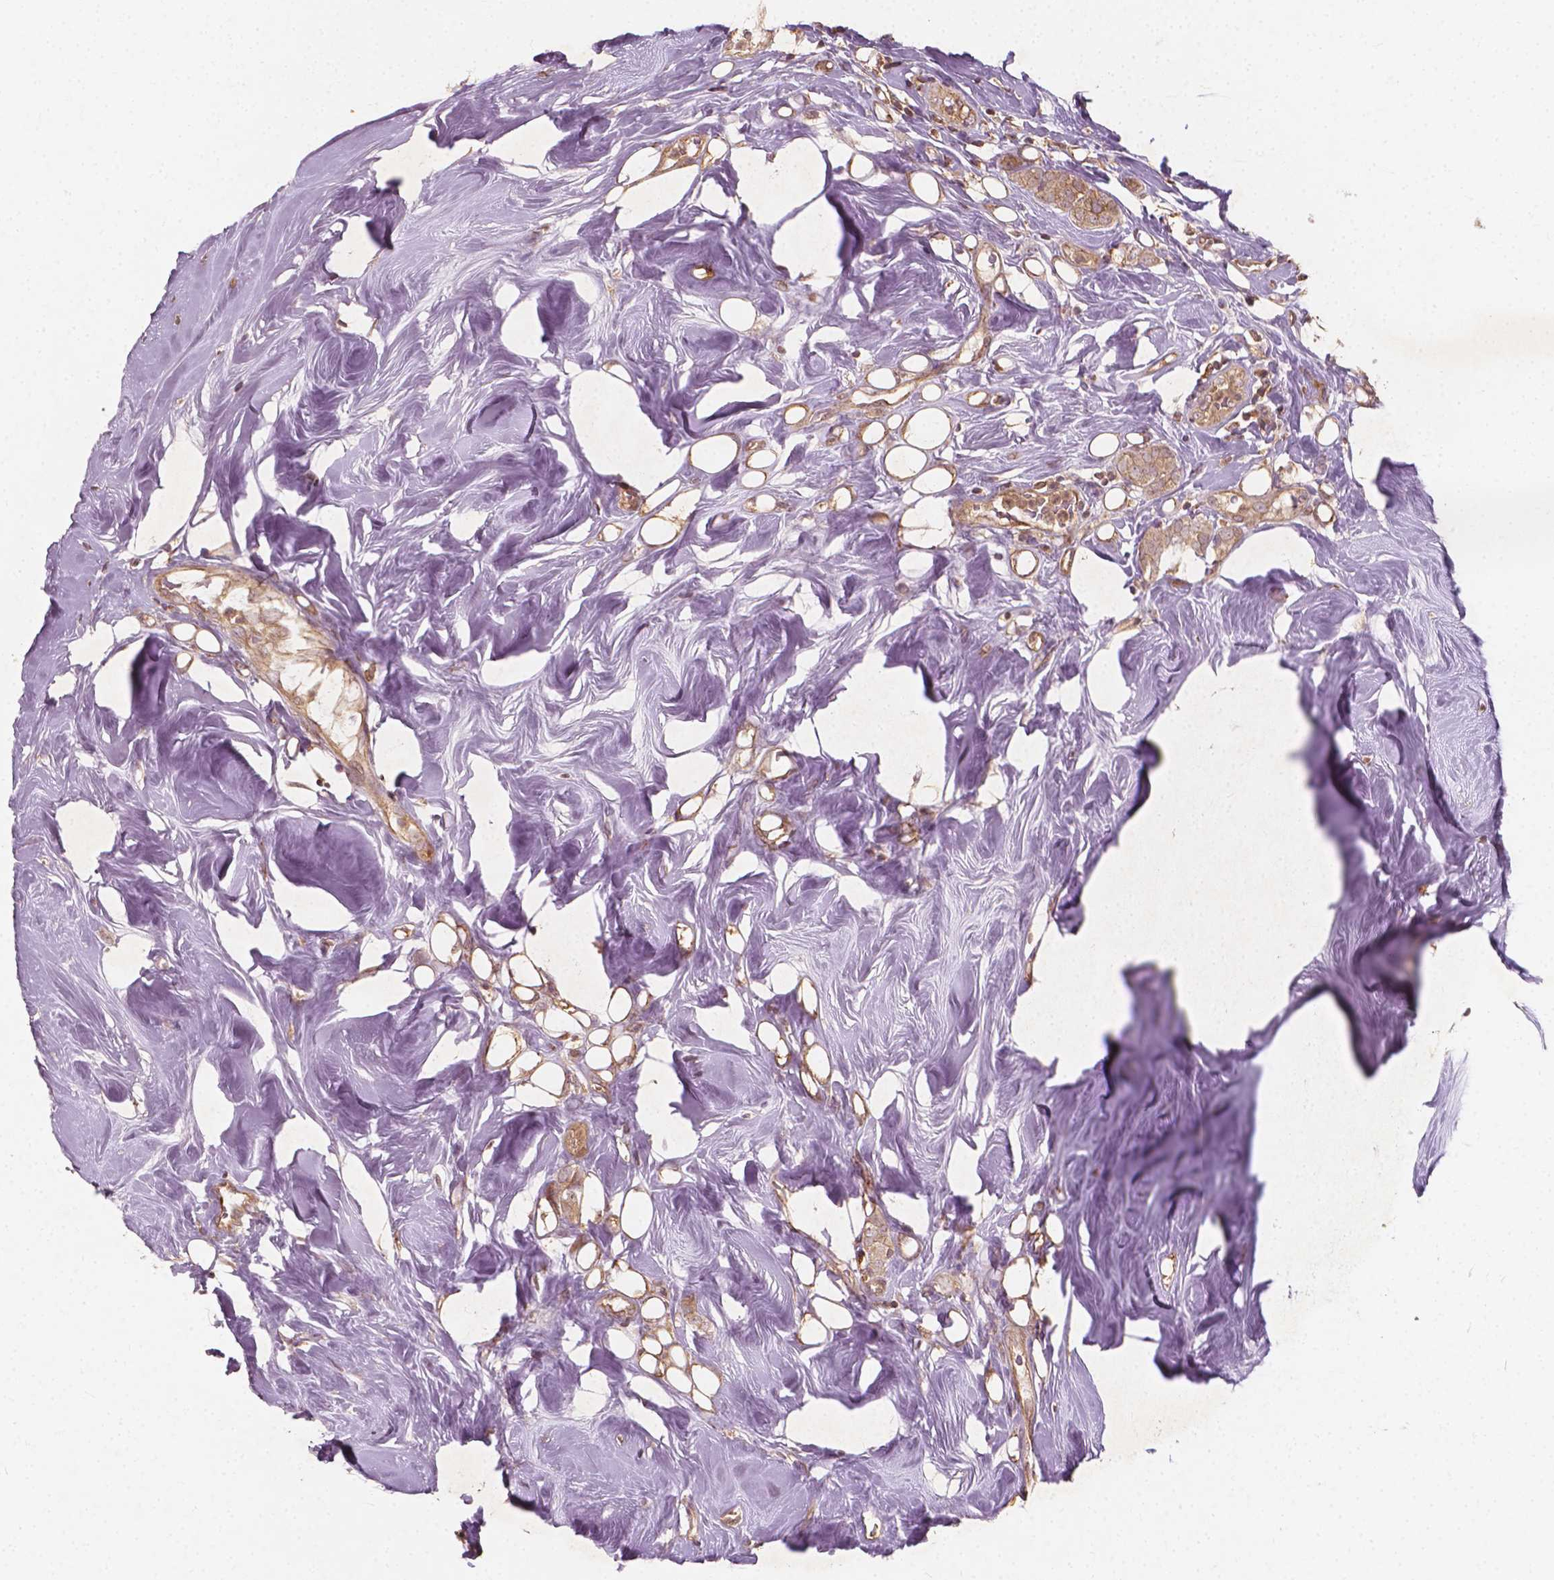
{"staining": {"intensity": "weak", "quantity": ">75%", "location": "cytoplasmic/membranous"}, "tissue": "breast cancer", "cell_type": "Tumor cells", "image_type": "cancer", "snomed": [{"axis": "morphology", "description": "Lobular carcinoma"}, {"axis": "topography", "description": "Breast"}], "caption": "Immunohistochemical staining of breast lobular carcinoma exhibits low levels of weak cytoplasmic/membranous protein expression in about >75% of tumor cells. (Stains: DAB (3,3'-diaminobenzidine) in brown, nuclei in blue, Microscopy: brightfield microscopy at high magnification).", "gene": "CYFIP2", "patient": {"sex": "female", "age": 49}}